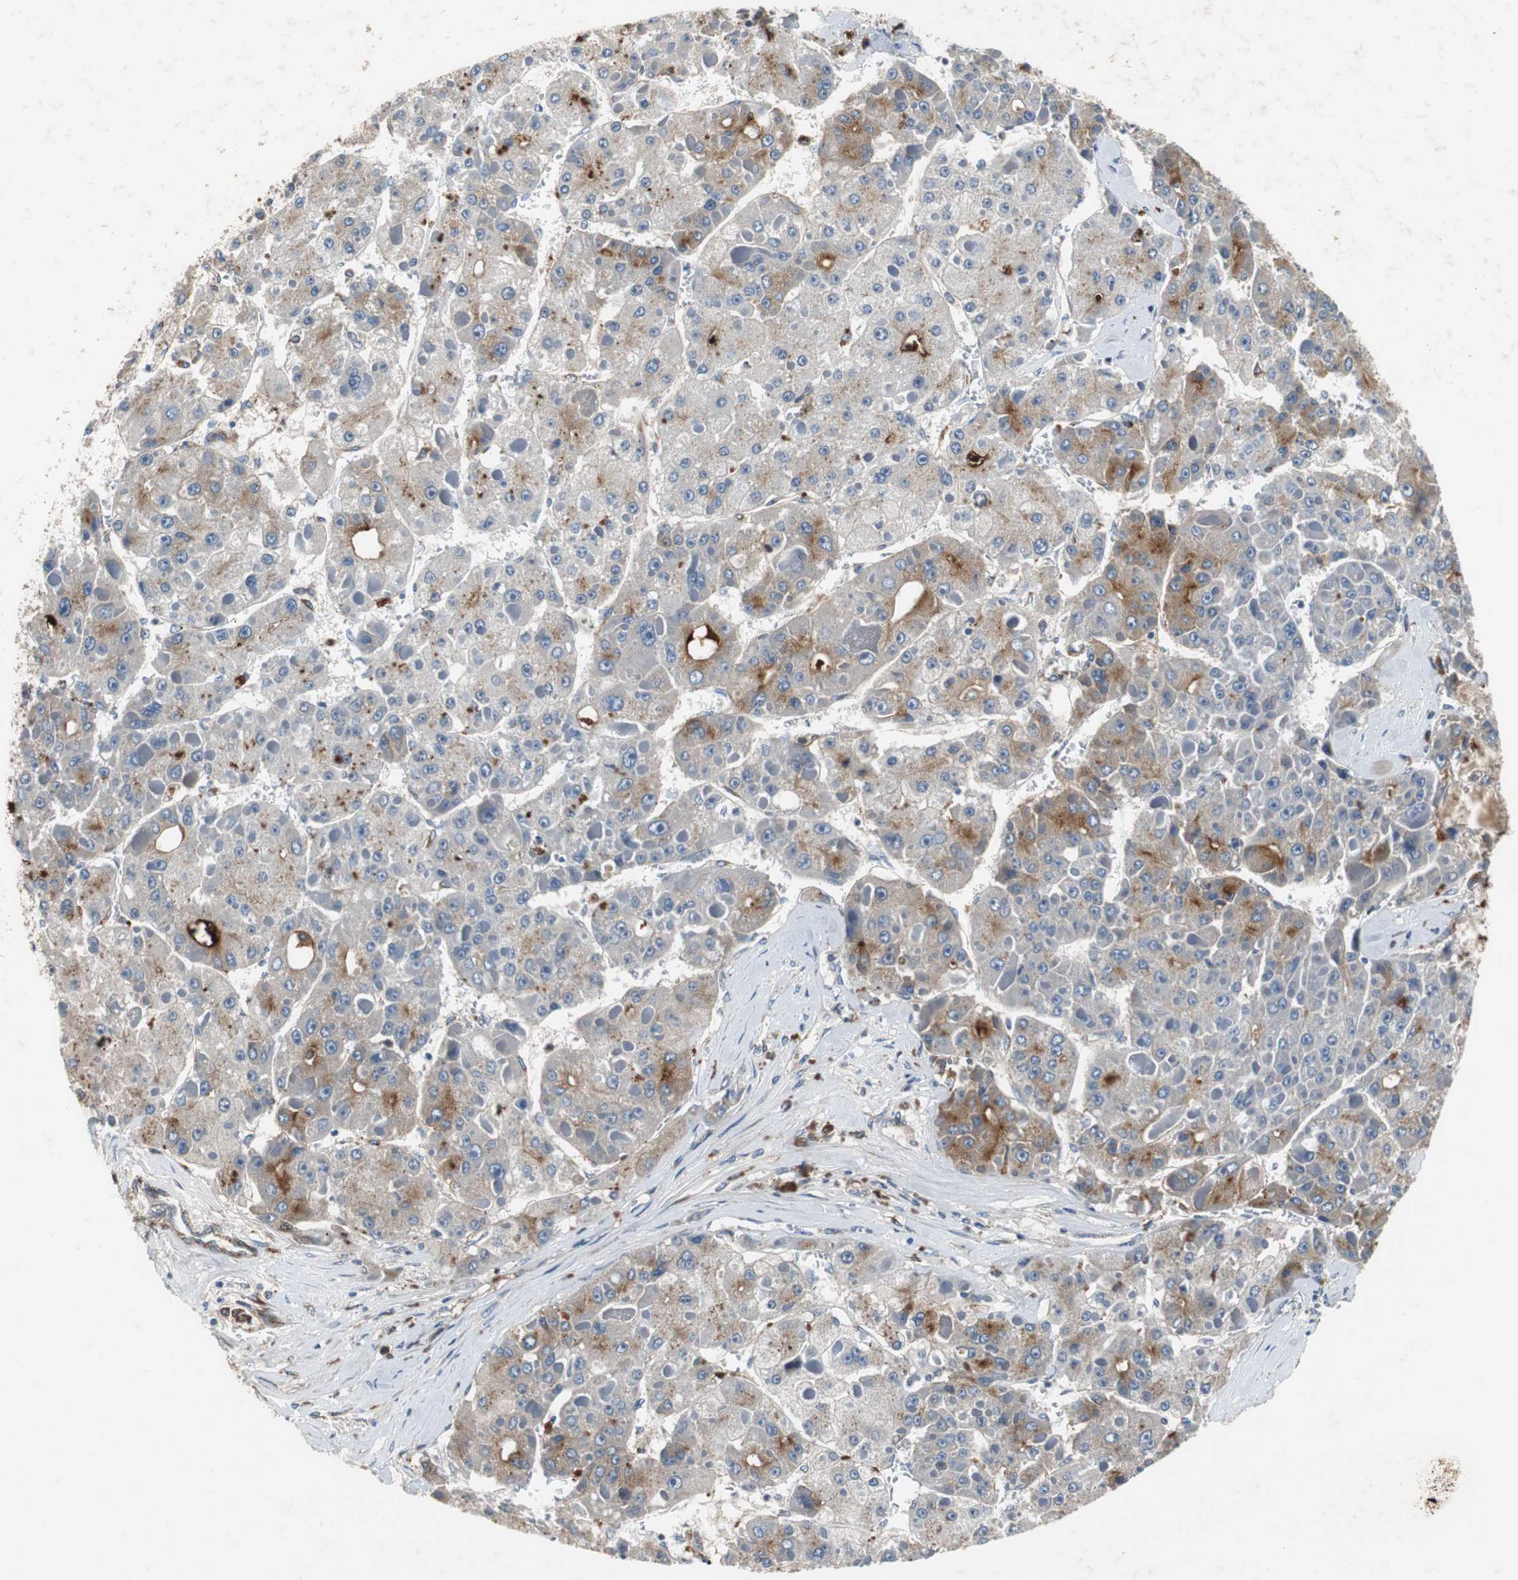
{"staining": {"intensity": "moderate", "quantity": "<25%", "location": "cytoplasmic/membranous"}, "tissue": "liver cancer", "cell_type": "Tumor cells", "image_type": "cancer", "snomed": [{"axis": "morphology", "description": "Carcinoma, Hepatocellular, NOS"}, {"axis": "topography", "description": "Liver"}], "caption": "Brown immunohistochemical staining in hepatocellular carcinoma (liver) demonstrates moderate cytoplasmic/membranous staining in approximately <25% of tumor cells.", "gene": "SORT1", "patient": {"sex": "female", "age": 73}}